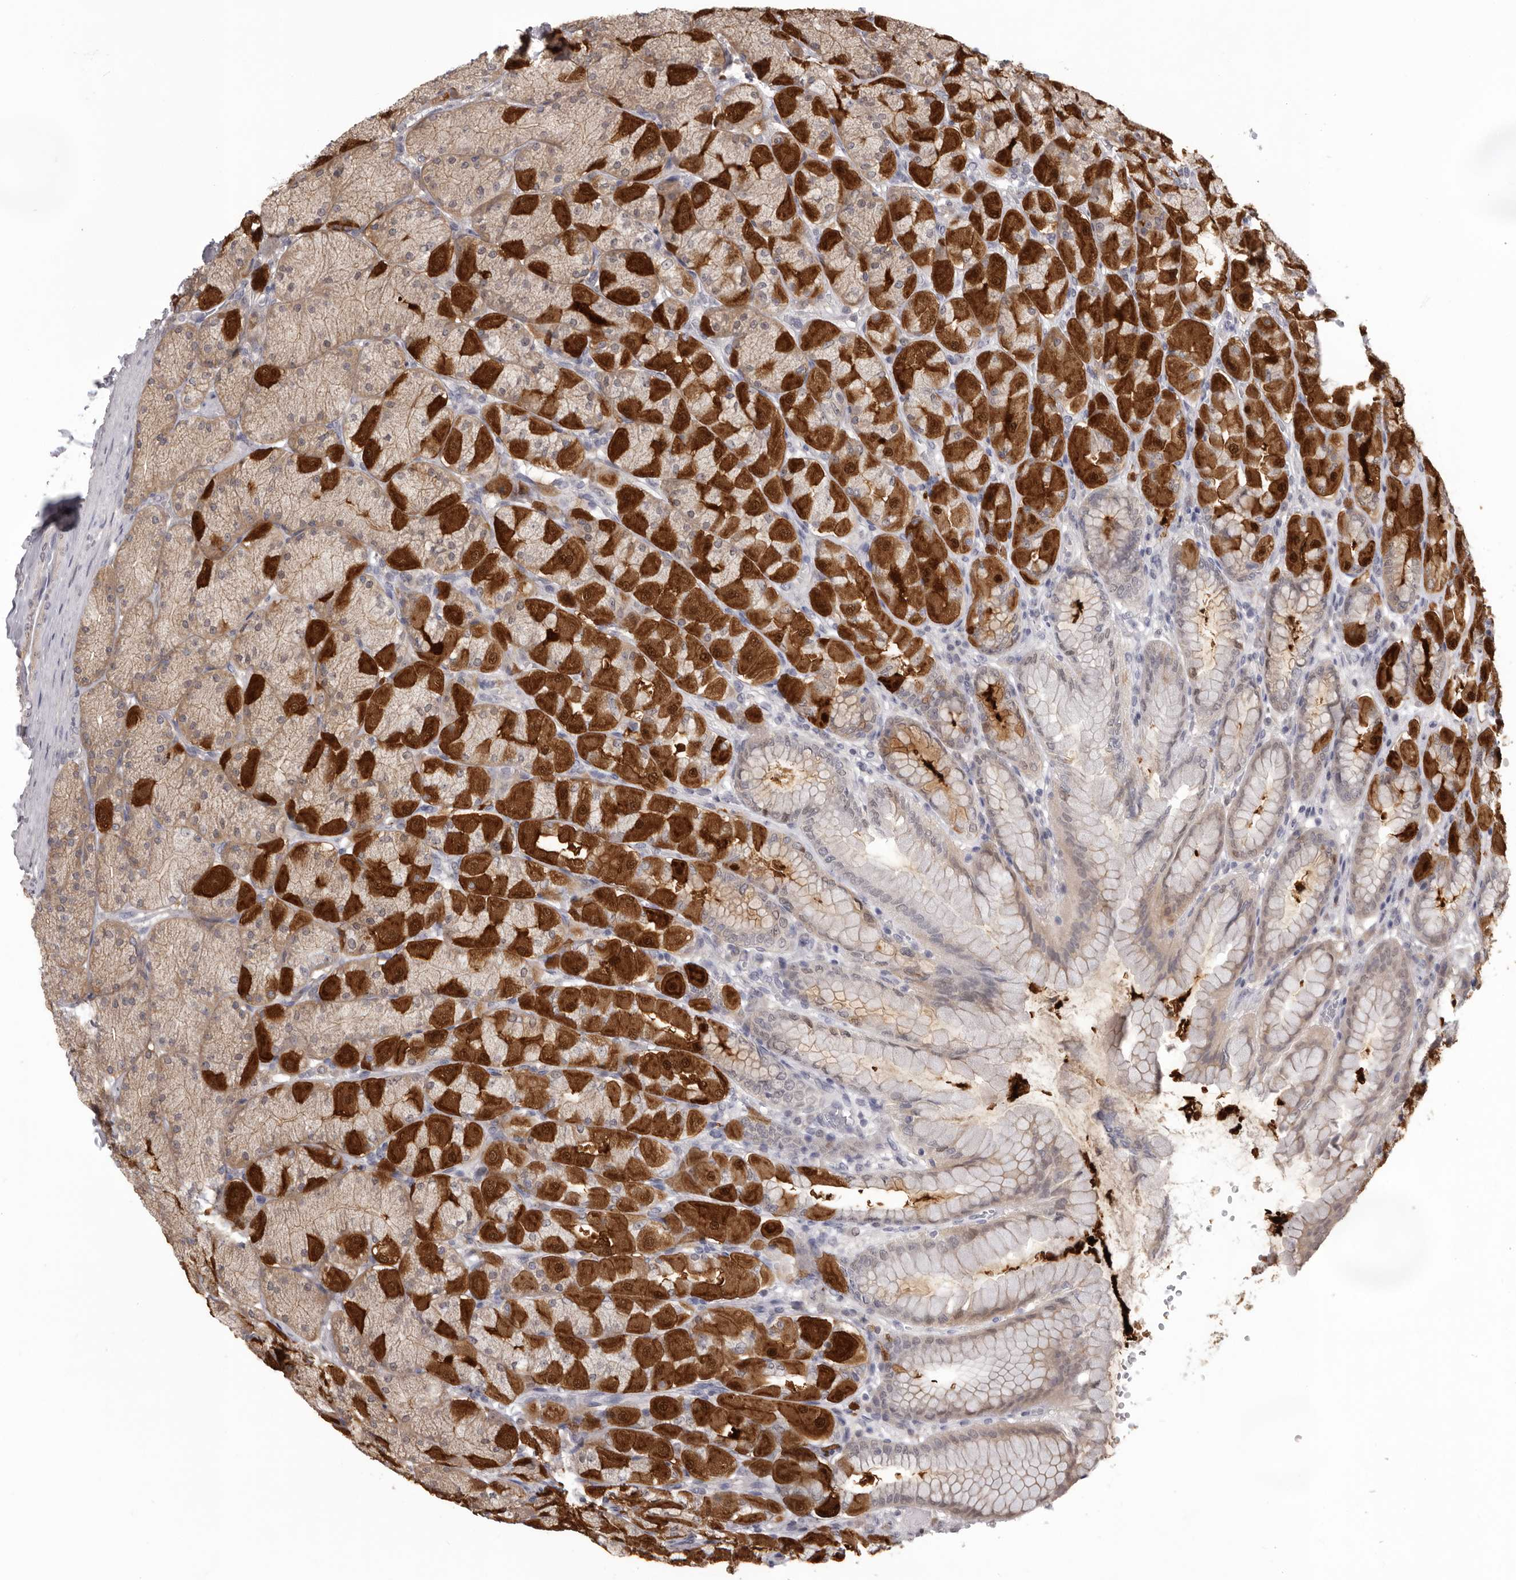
{"staining": {"intensity": "strong", "quantity": "25%-75%", "location": "cytoplasmic/membranous,nuclear"}, "tissue": "stomach", "cell_type": "Glandular cells", "image_type": "normal", "snomed": [{"axis": "morphology", "description": "Normal tissue, NOS"}, {"axis": "topography", "description": "Stomach, upper"}], "caption": "Glandular cells display high levels of strong cytoplasmic/membranous,nuclear positivity in approximately 25%-75% of cells in benign human stomach. The staining was performed using DAB (3,3'-diaminobenzidine) to visualize the protein expression in brown, while the nuclei were stained in blue with hematoxylin (Magnification: 20x).", "gene": "MDH1", "patient": {"sex": "female", "age": 56}}